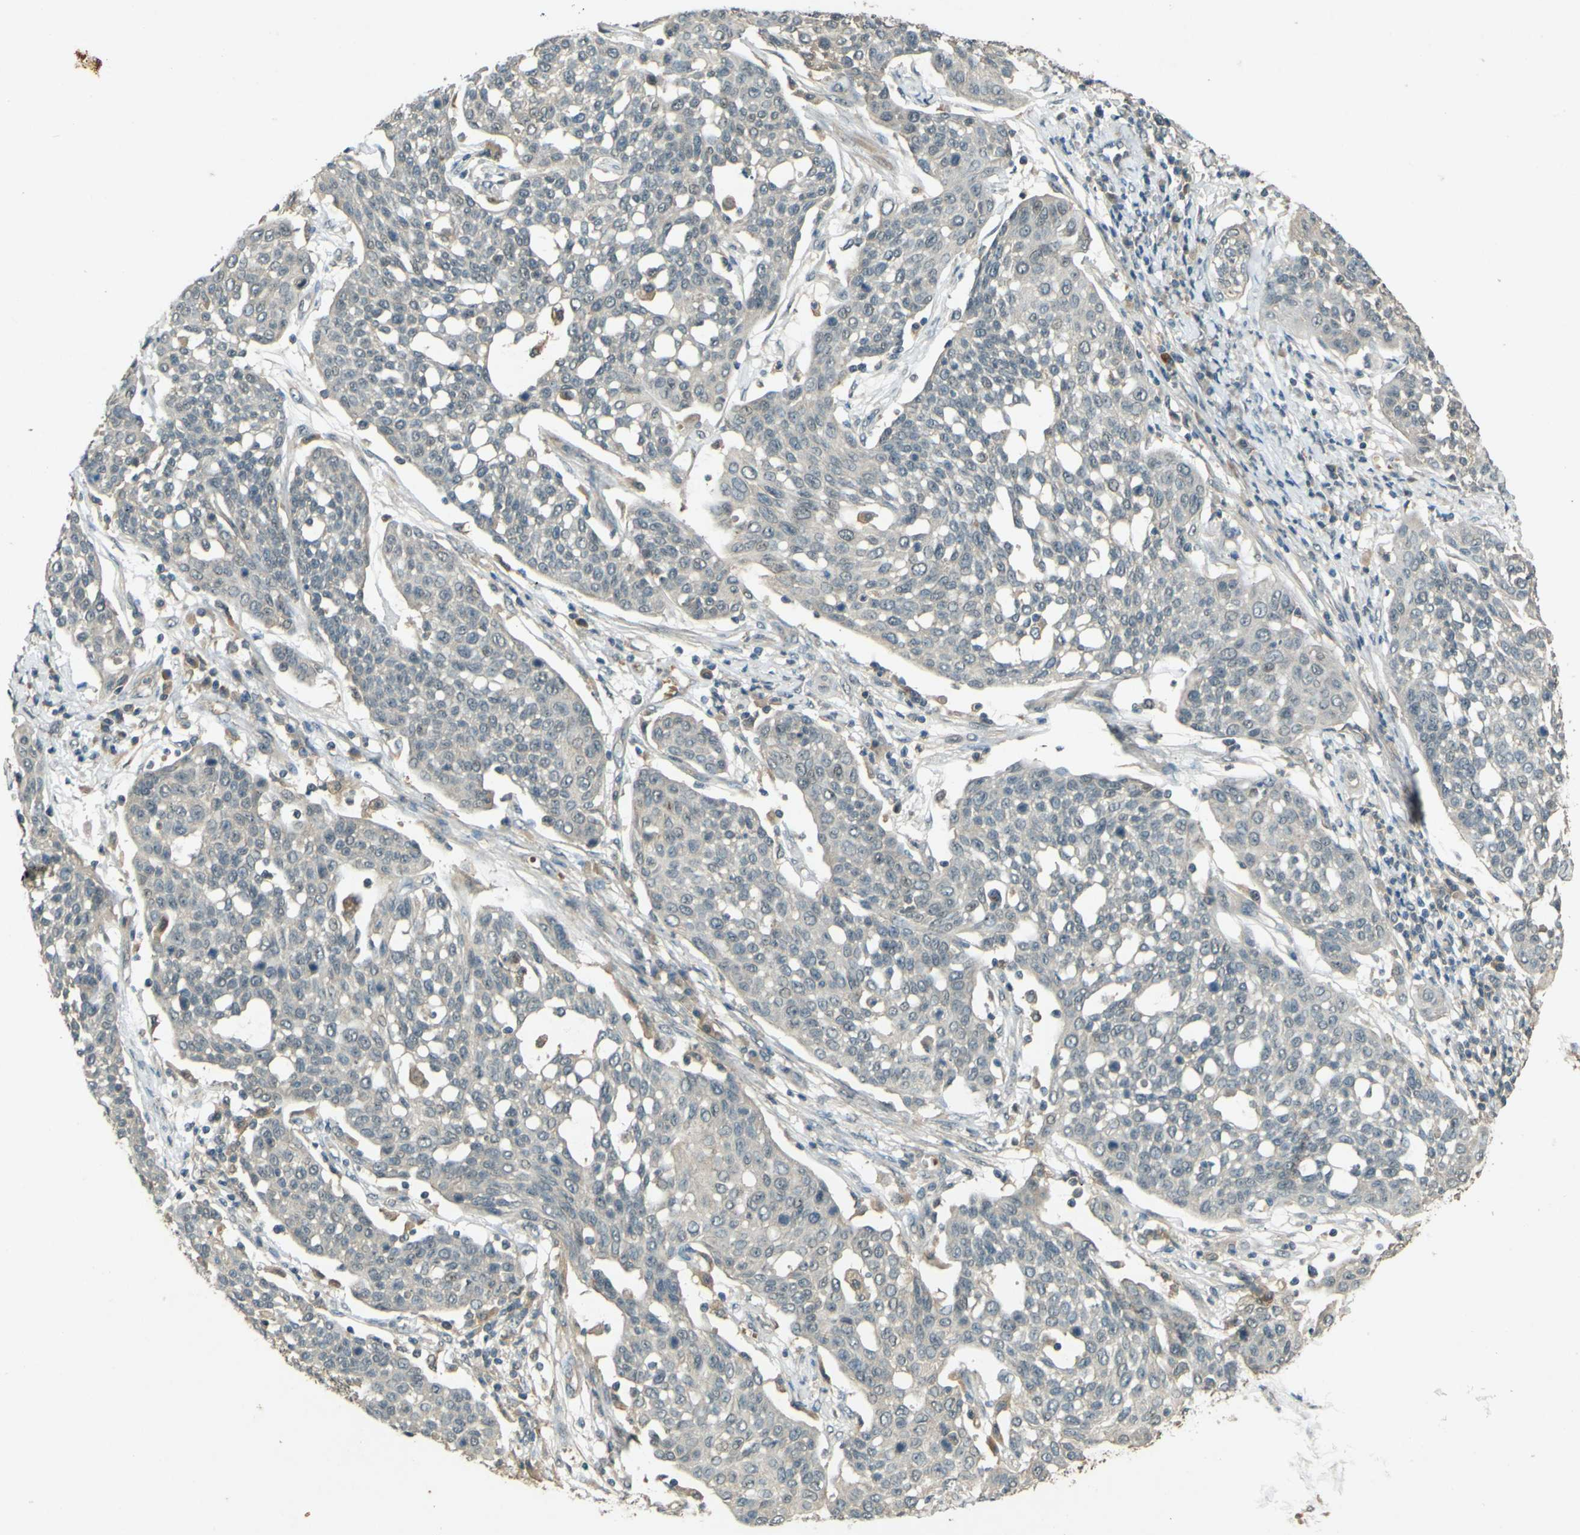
{"staining": {"intensity": "weak", "quantity": "<25%", "location": "cytoplasmic/membranous,nuclear"}, "tissue": "cervical cancer", "cell_type": "Tumor cells", "image_type": "cancer", "snomed": [{"axis": "morphology", "description": "Squamous cell carcinoma, NOS"}, {"axis": "topography", "description": "Cervix"}], "caption": "A photomicrograph of human cervical cancer is negative for staining in tumor cells.", "gene": "MPDZ", "patient": {"sex": "female", "age": 34}}